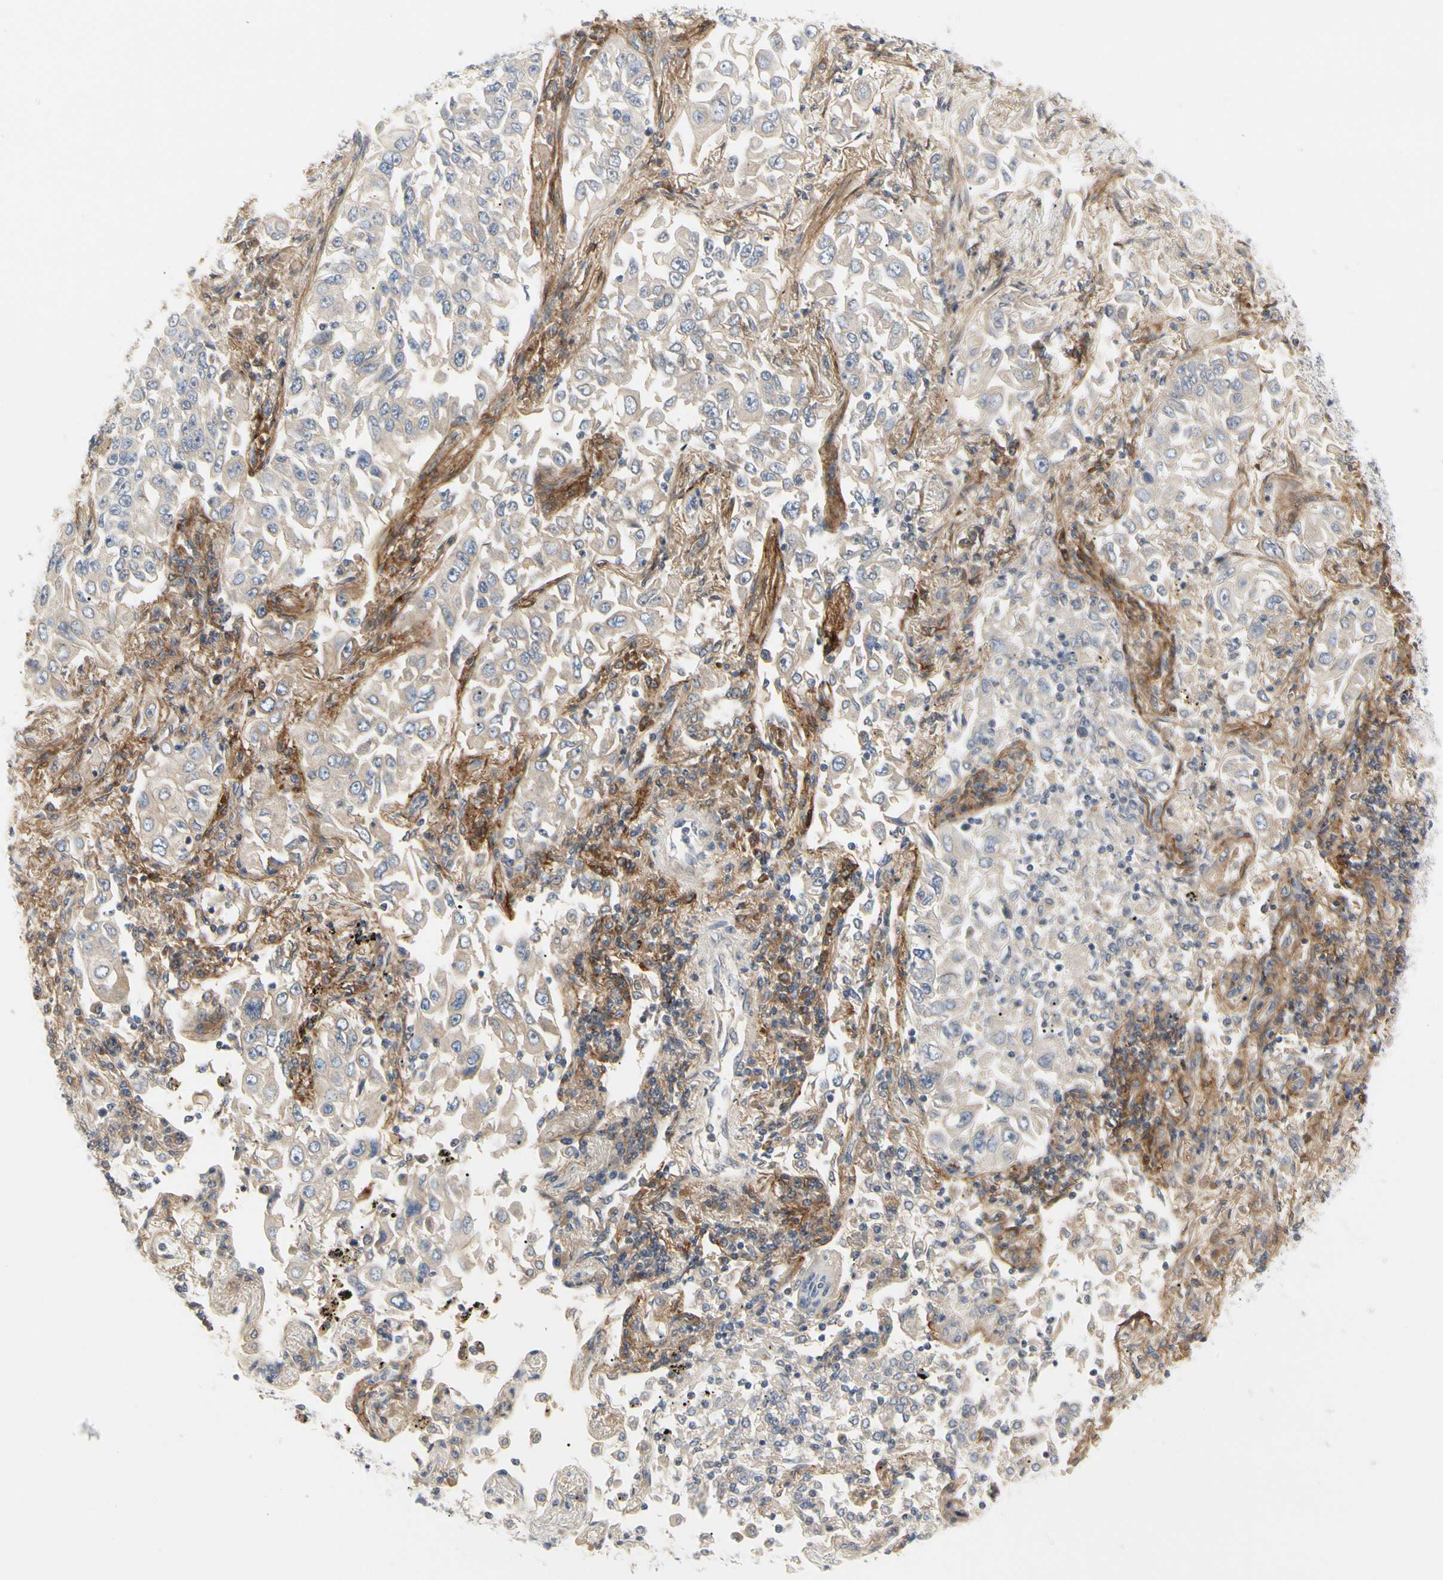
{"staining": {"intensity": "weak", "quantity": "25%-75%", "location": "cytoplasmic/membranous"}, "tissue": "lung cancer", "cell_type": "Tumor cells", "image_type": "cancer", "snomed": [{"axis": "morphology", "description": "Adenocarcinoma, NOS"}, {"axis": "topography", "description": "Lung"}], "caption": "Immunohistochemical staining of human lung cancer displays low levels of weak cytoplasmic/membranous protein expression in approximately 25%-75% of tumor cells. (DAB IHC, brown staining for protein, blue staining for nuclei).", "gene": "GGT5", "patient": {"sex": "male", "age": 84}}